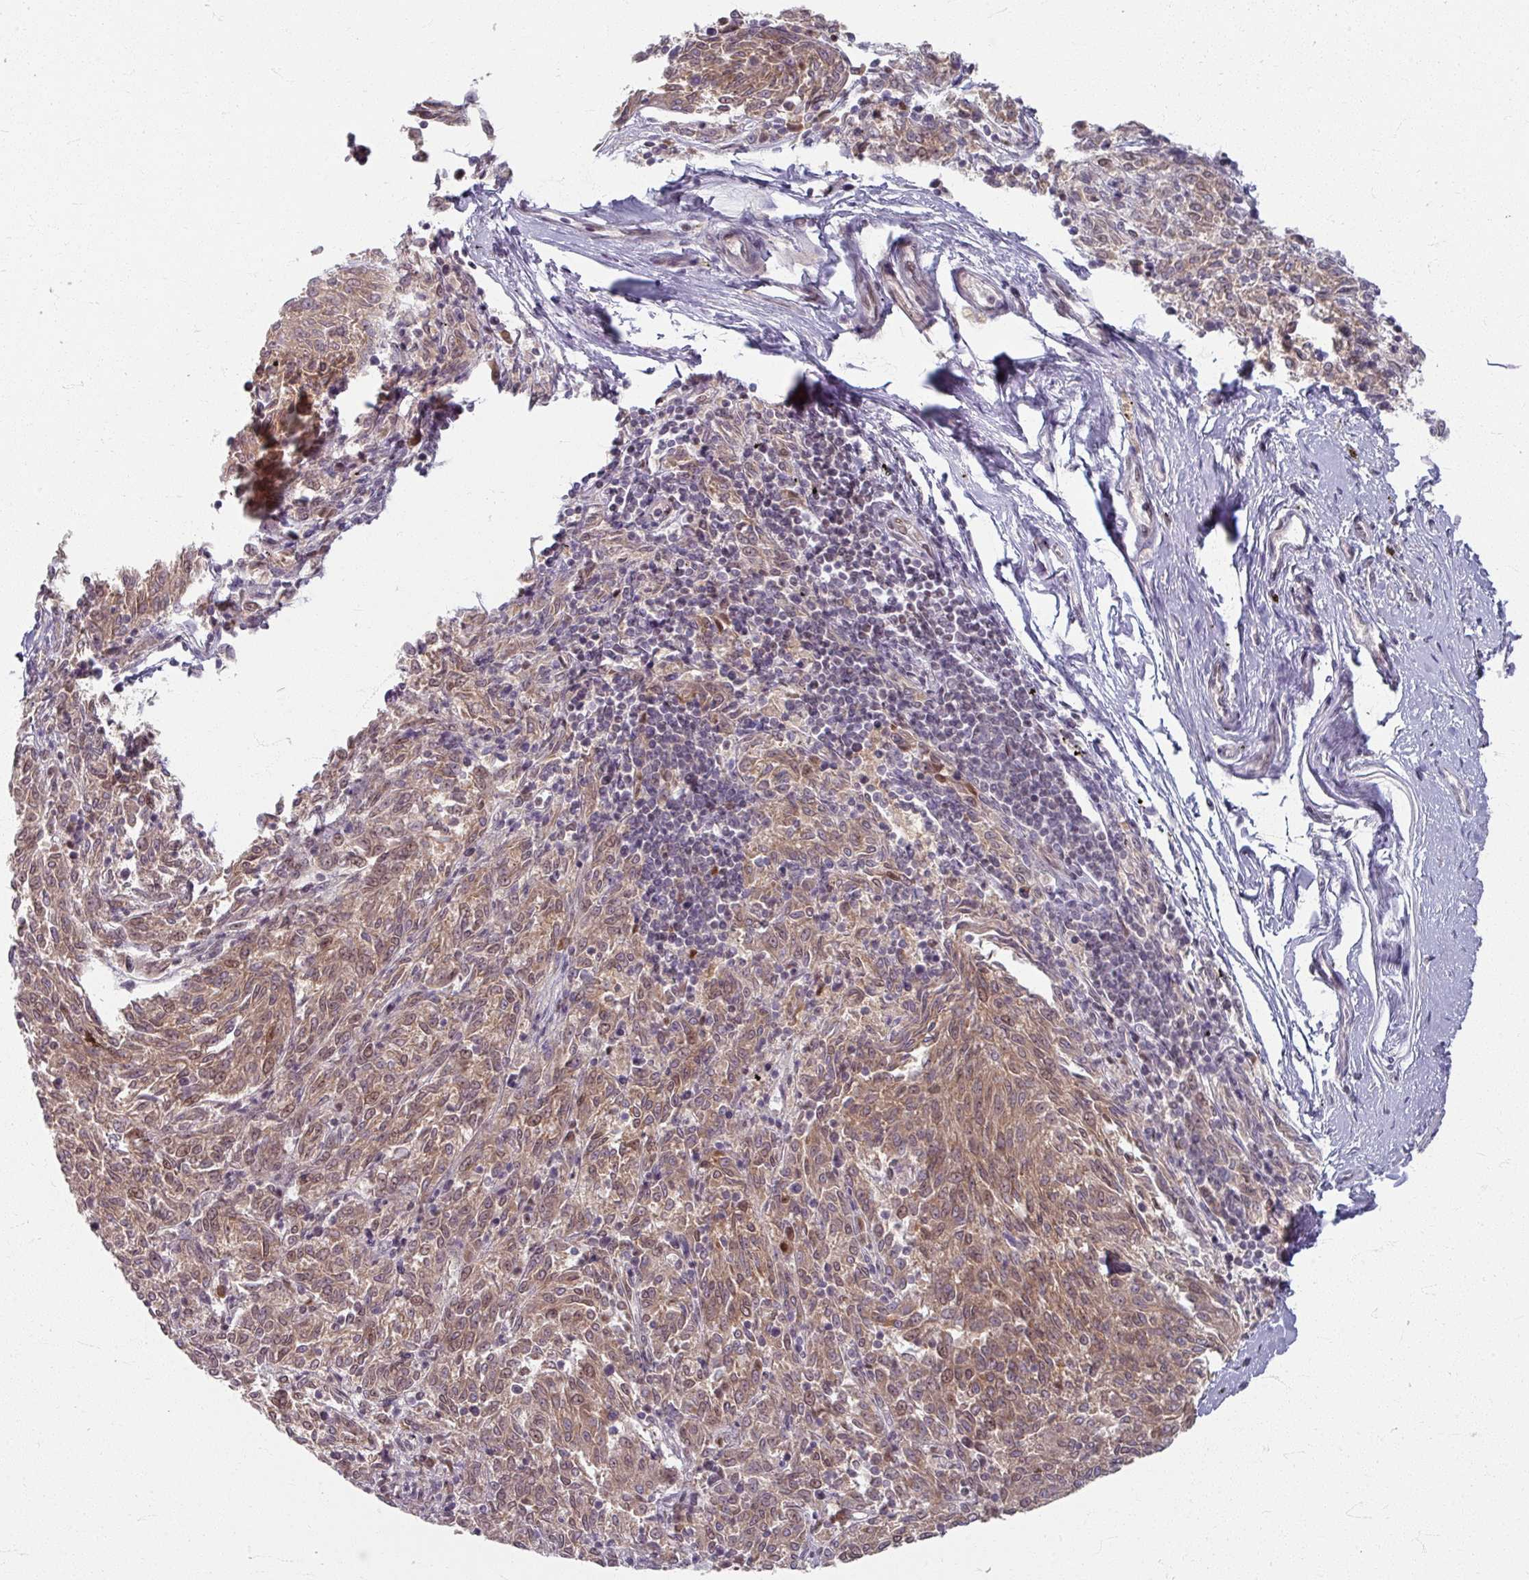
{"staining": {"intensity": "moderate", "quantity": ">75%", "location": "cytoplasmic/membranous,nuclear"}, "tissue": "melanoma", "cell_type": "Tumor cells", "image_type": "cancer", "snomed": [{"axis": "morphology", "description": "Malignant melanoma, NOS"}, {"axis": "topography", "description": "Skin"}], "caption": "Protein staining displays moderate cytoplasmic/membranous and nuclear expression in about >75% of tumor cells in melanoma. (brown staining indicates protein expression, while blue staining denotes nuclei).", "gene": "KLC3", "patient": {"sex": "female", "age": 72}}